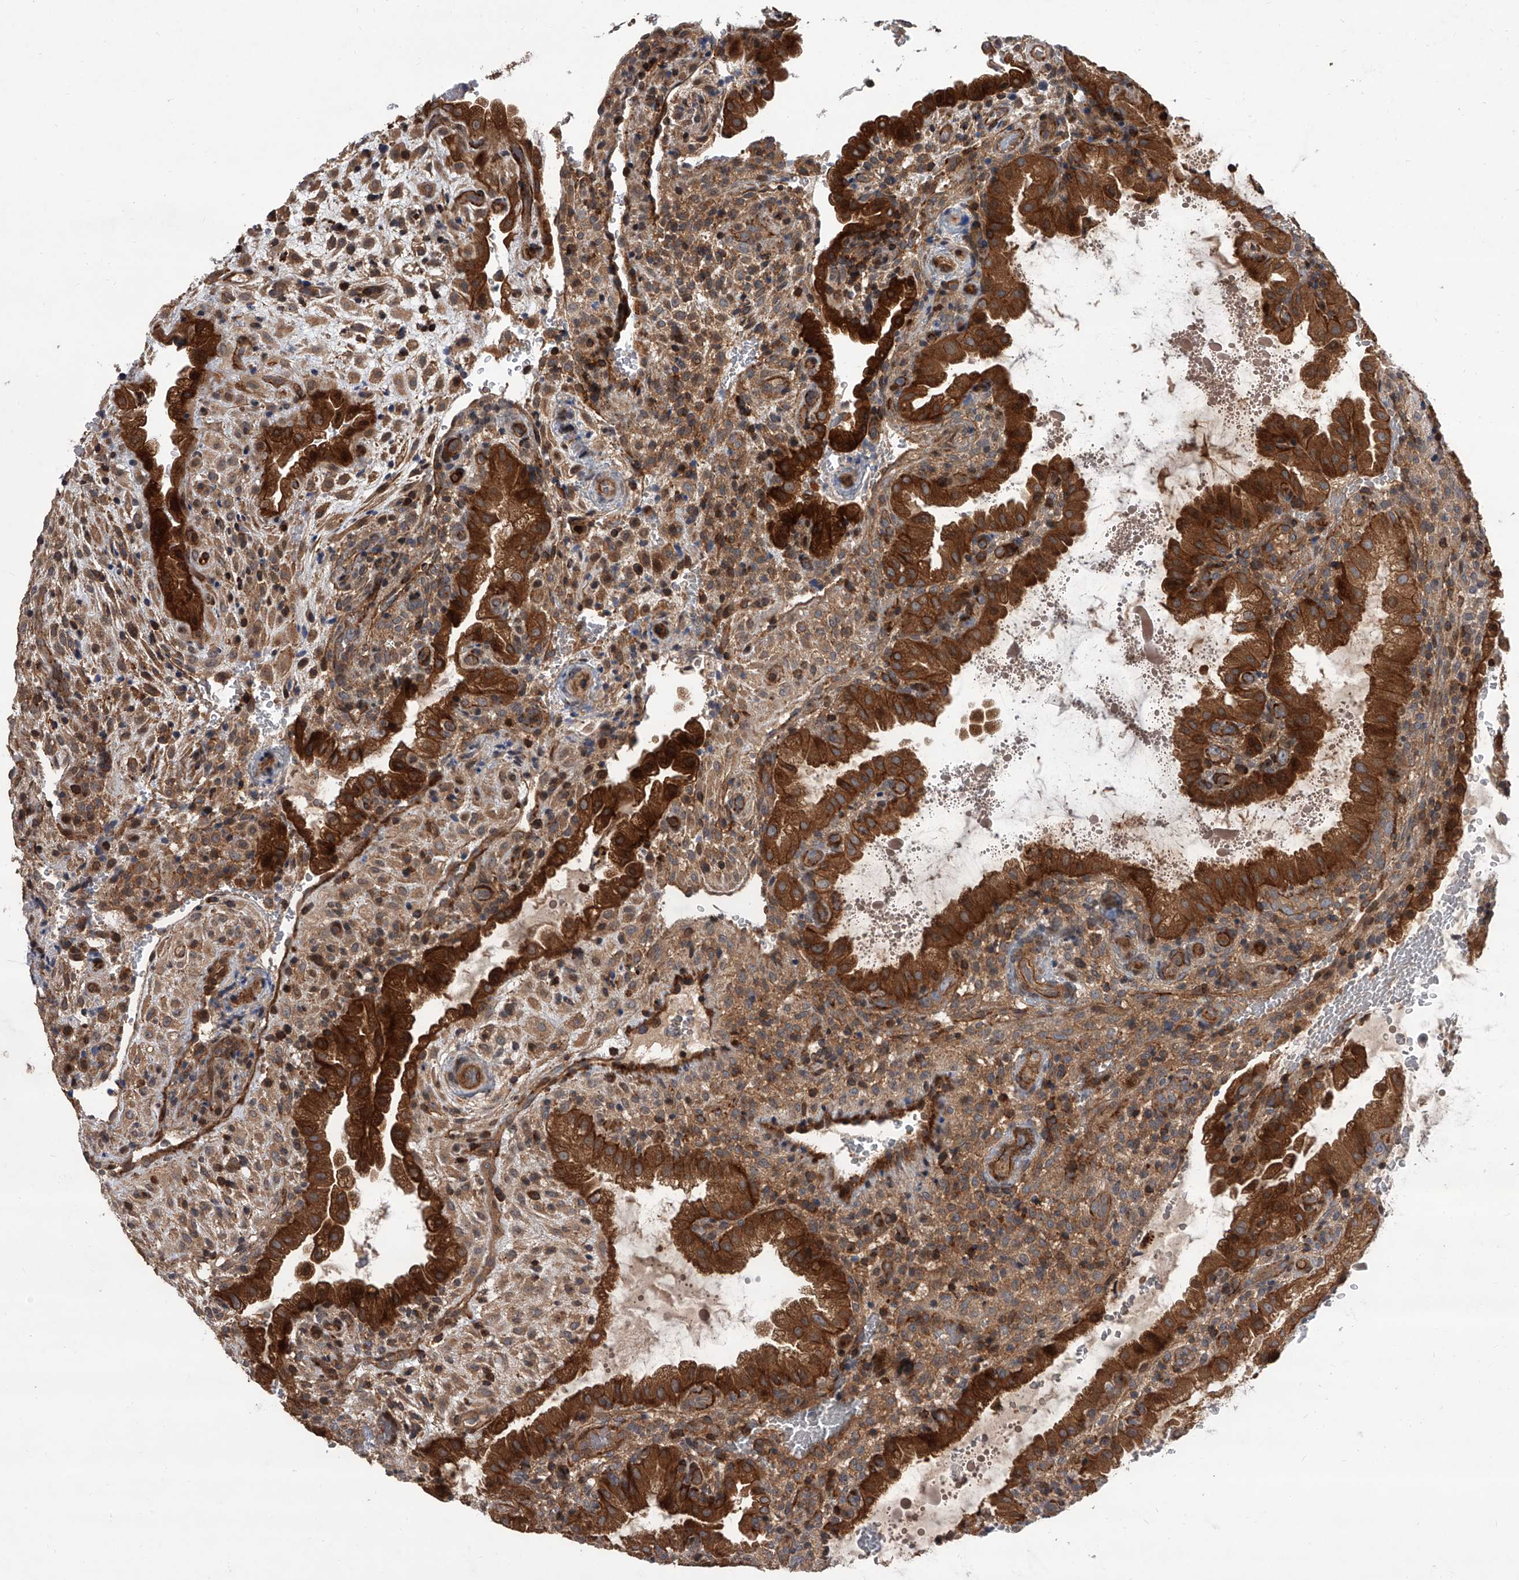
{"staining": {"intensity": "moderate", "quantity": ">75%", "location": "cytoplasmic/membranous"}, "tissue": "placenta", "cell_type": "Decidual cells", "image_type": "normal", "snomed": [{"axis": "morphology", "description": "Normal tissue, NOS"}, {"axis": "topography", "description": "Placenta"}], "caption": "A brown stain highlights moderate cytoplasmic/membranous expression of a protein in decidual cells of unremarkable placenta.", "gene": "USP47", "patient": {"sex": "female", "age": 35}}